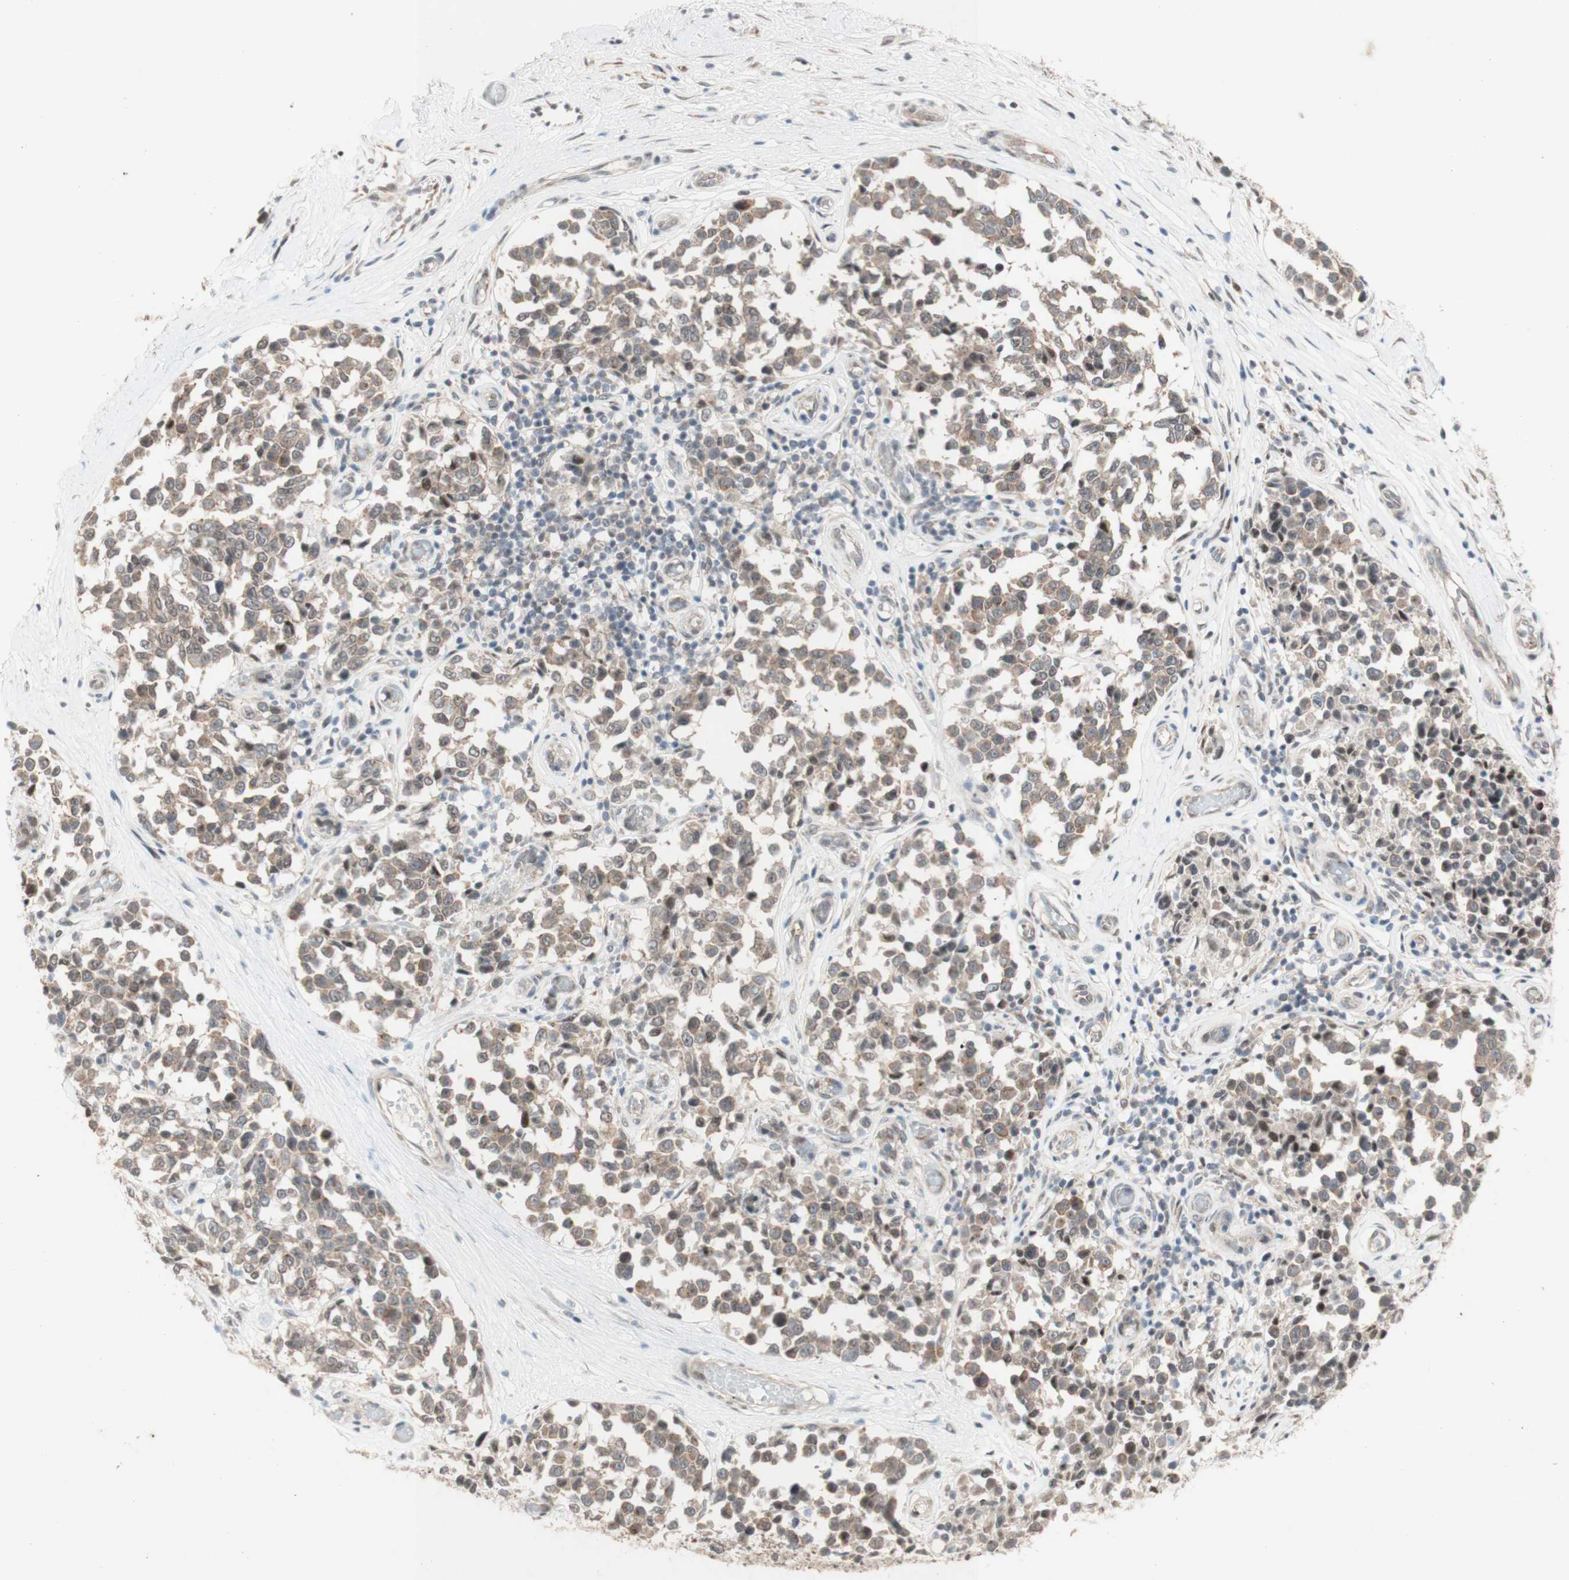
{"staining": {"intensity": "moderate", "quantity": ">75%", "location": "cytoplasmic/membranous"}, "tissue": "melanoma", "cell_type": "Tumor cells", "image_type": "cancer", "snomed": [{"axis": "morphology", "description": "Malignant melanoma, NOS"}, {"axis": "topography", "description": "Skin"}], "caption": "DAB (3,3'-diaminobenzidine) immunohistochemical staining of melanoma exhibits moderate cytoplasmic/membranous protein staining in approximately >75% of tumor cells. (Brightfield microscopy of DAB IHC at high magnification).", "gene": "CYLD", "patient": {"sex": "female", "age": 64}}